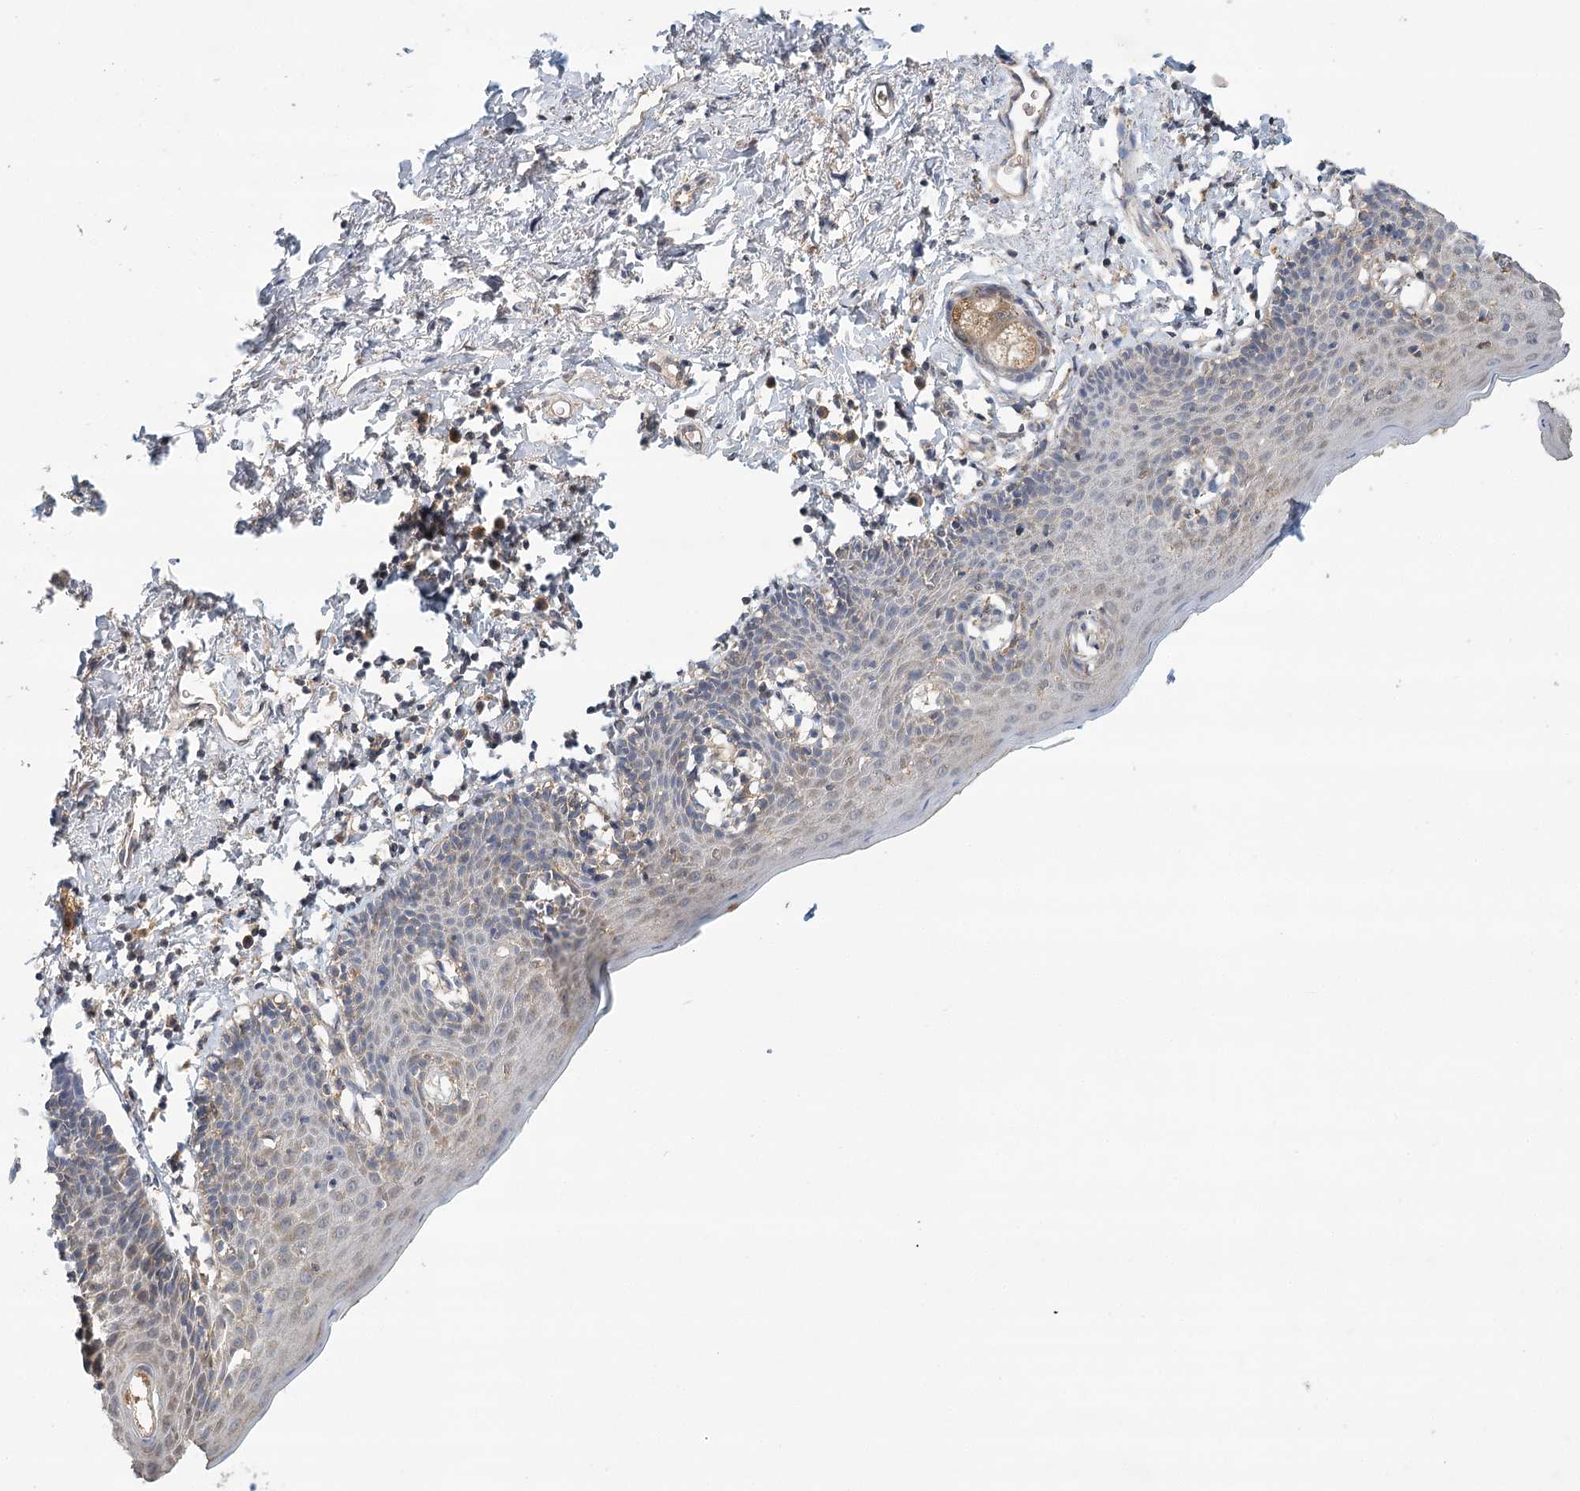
{"staining": {"intensity": "weak", "quantity": "25%-75%", "location": "cytoplasmic/membranous"}, "tissue": "skin", "cell_type": "Epidermal cells", "image_type": "normal", "snomed": [{"axis": "morphology", "description": "Normal tissue, NOS"}, {"axis": "topography", "description": "Vulva"}], "caption": "Immunohistochemical staining of normal skin reveals 25%-75% levels of weak cytoplasmic/membranous protein positivity in approximately 25%-75% of epidermal cells. (Stains: DAB in brown, nuclei in blue, Microscopy: brightfield microscopy at high magnification).", "gene": "LSS", "patient": {"sex": "female", "age": 66}}